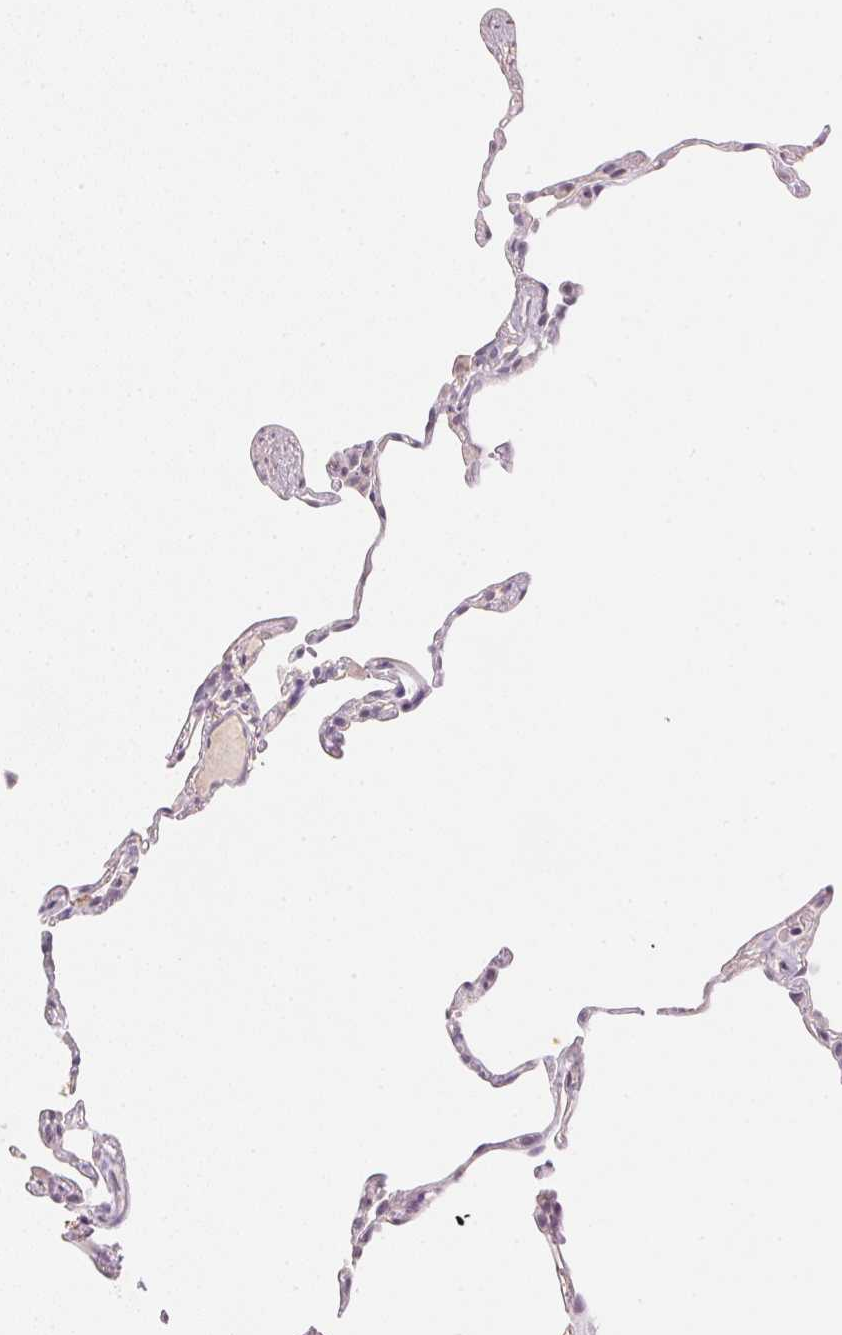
{"staining": {"intensity": "weak", "quantity": "<25%", "location": "cytoplasmic/membranous"}, "tissue": "lung", "cell_type": "Alveolar cells", "image_type": "normal", "snomed": [{"axis": "morphology", "description": "Normal tissue, NOS"}, {"axis": "topography", "description": "Lung"}], "caption": "Immunohistochemistry (IHC) histopathology image of normal lung: lung stained with DAB demonstrates no significant protein positivity in alveolar cells.", "gene": "SMTN", "patient": {"sex": "female", "age": 57}}